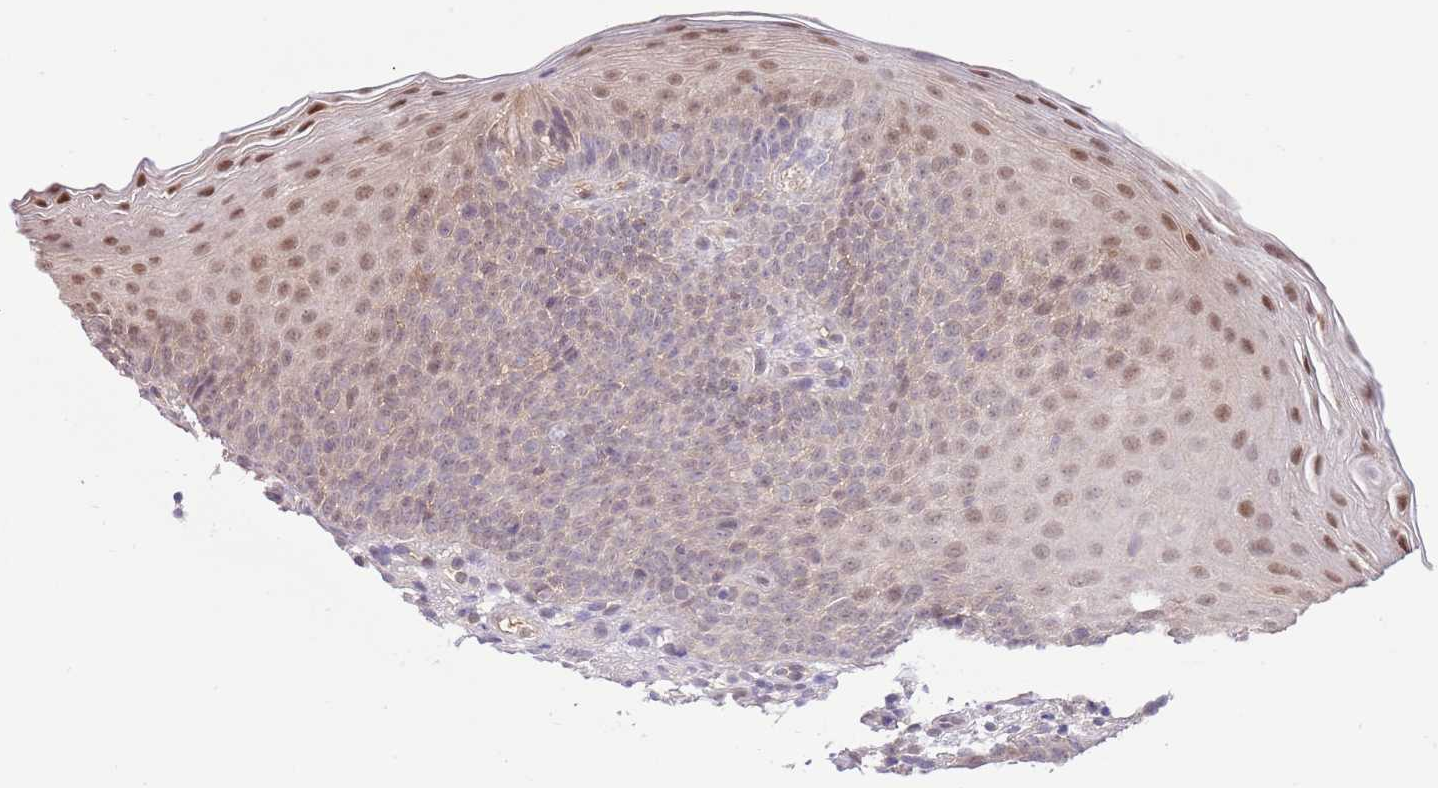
{"staining": {"intensity": "moderate", "quantity": ">75%", "location": "nuclear"}, "tissue": "oral mucosa", "cell_type": "Squamous epithelial cells", "image_type": "normal", "snomed": [{"axis": "morphology", "description": "Normal tissue, NOS"}, {"axis": "topography", "description": "Oral tissue"}], "caption": "A brown stain highlights moderate nuclear positivity of a protein in squamous epithelial cells of unremarkable oral mucosa. The staining is performed using DAB (3,3'-diaminobenzidine) brown chromogen to label protein expression. The nuclei are counter-stained blue using hematoxylin.", "gene": "NSFL1C", "patient": {"sex": "male", "age": 46}}